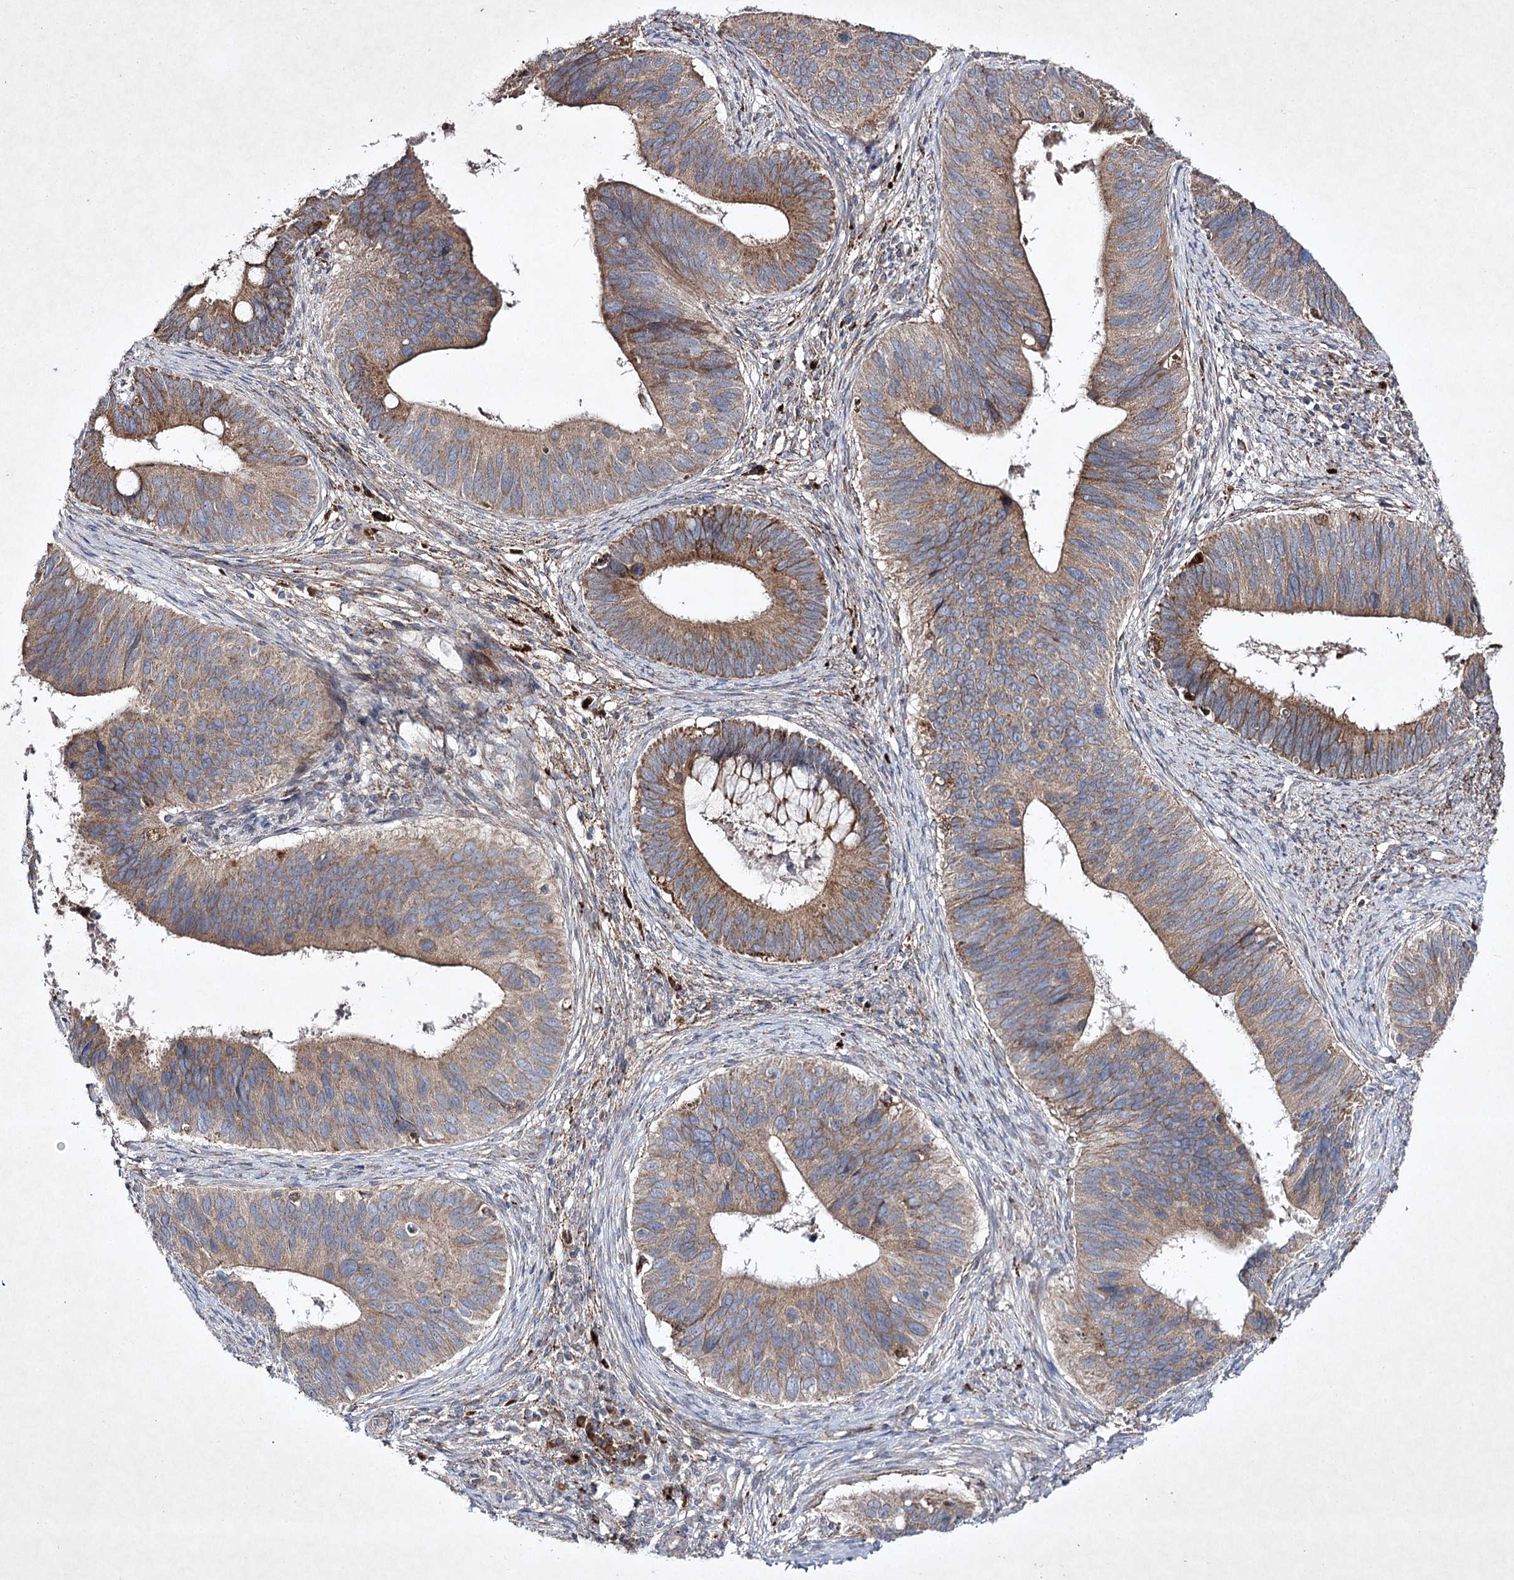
{"staining": {"intensity": "moderate", "quantity": ">75%", "location": "cytoplasmic/membranous"}, "tissue": "cervical cancer", "cell_type": "Tumor cells", "image_type": "cancer", "snomed": [{"axis": "morphology", "description": "Adenocarcinoma, NOS"}, {"axis": "topography", "description": "Cervix"}], "caption": "Brown immunohistochemical staining in cervical adenocarcinoma reveals moderate cytoplasmic/membranous expression in about >75% of tumor cells. (Brightfield microscopy of DAB IHC at high magnification).", "gene": "ALG9", "patient": {"sex": "female", "age": 42}}